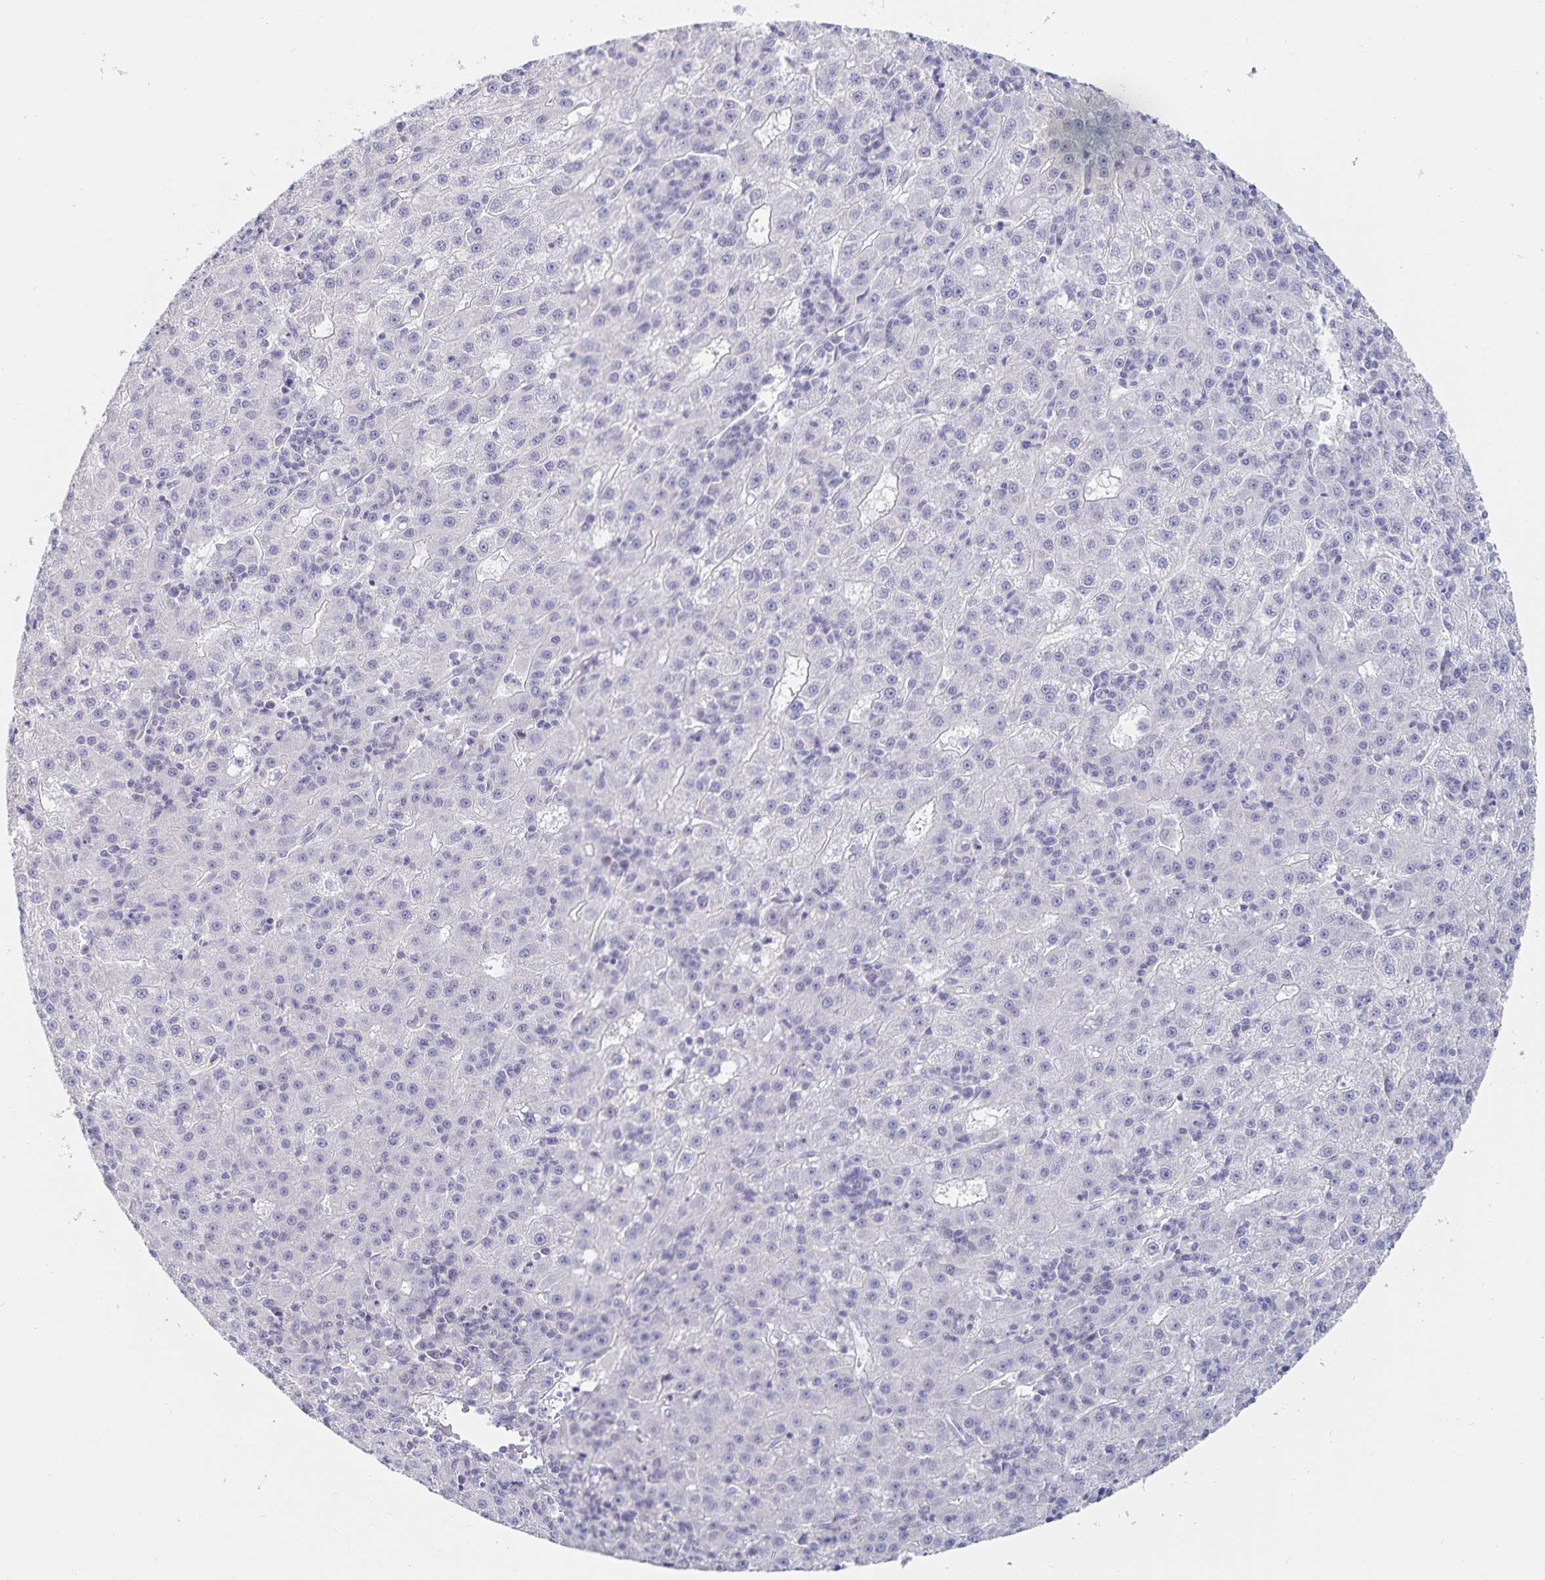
{"staining": {"intensity": "negative", "quantity": "none", "location": "none"}, "tissue": "liver cancer", "cell_type": "Tumor cells", "image_type": "cancer", "snomed": [{"axis": "morphology", "description": "Carcinoma, Hepatocellular, NOS"}, {"axis": "topography", "description": "Liver"}], "caption": "An immunohistochemistry (IHC) image of liver cancer (hepatocellular carcinoma) is shown. There is no staining in tumor cells of liver cancer (hepatocellular carcinoma). (DAB (3,3'-diaminobenzidine) immunohistochemistry, high magnification).", "gene": "SFTPA1", "patient": {"sex": "male", "age": 76}}